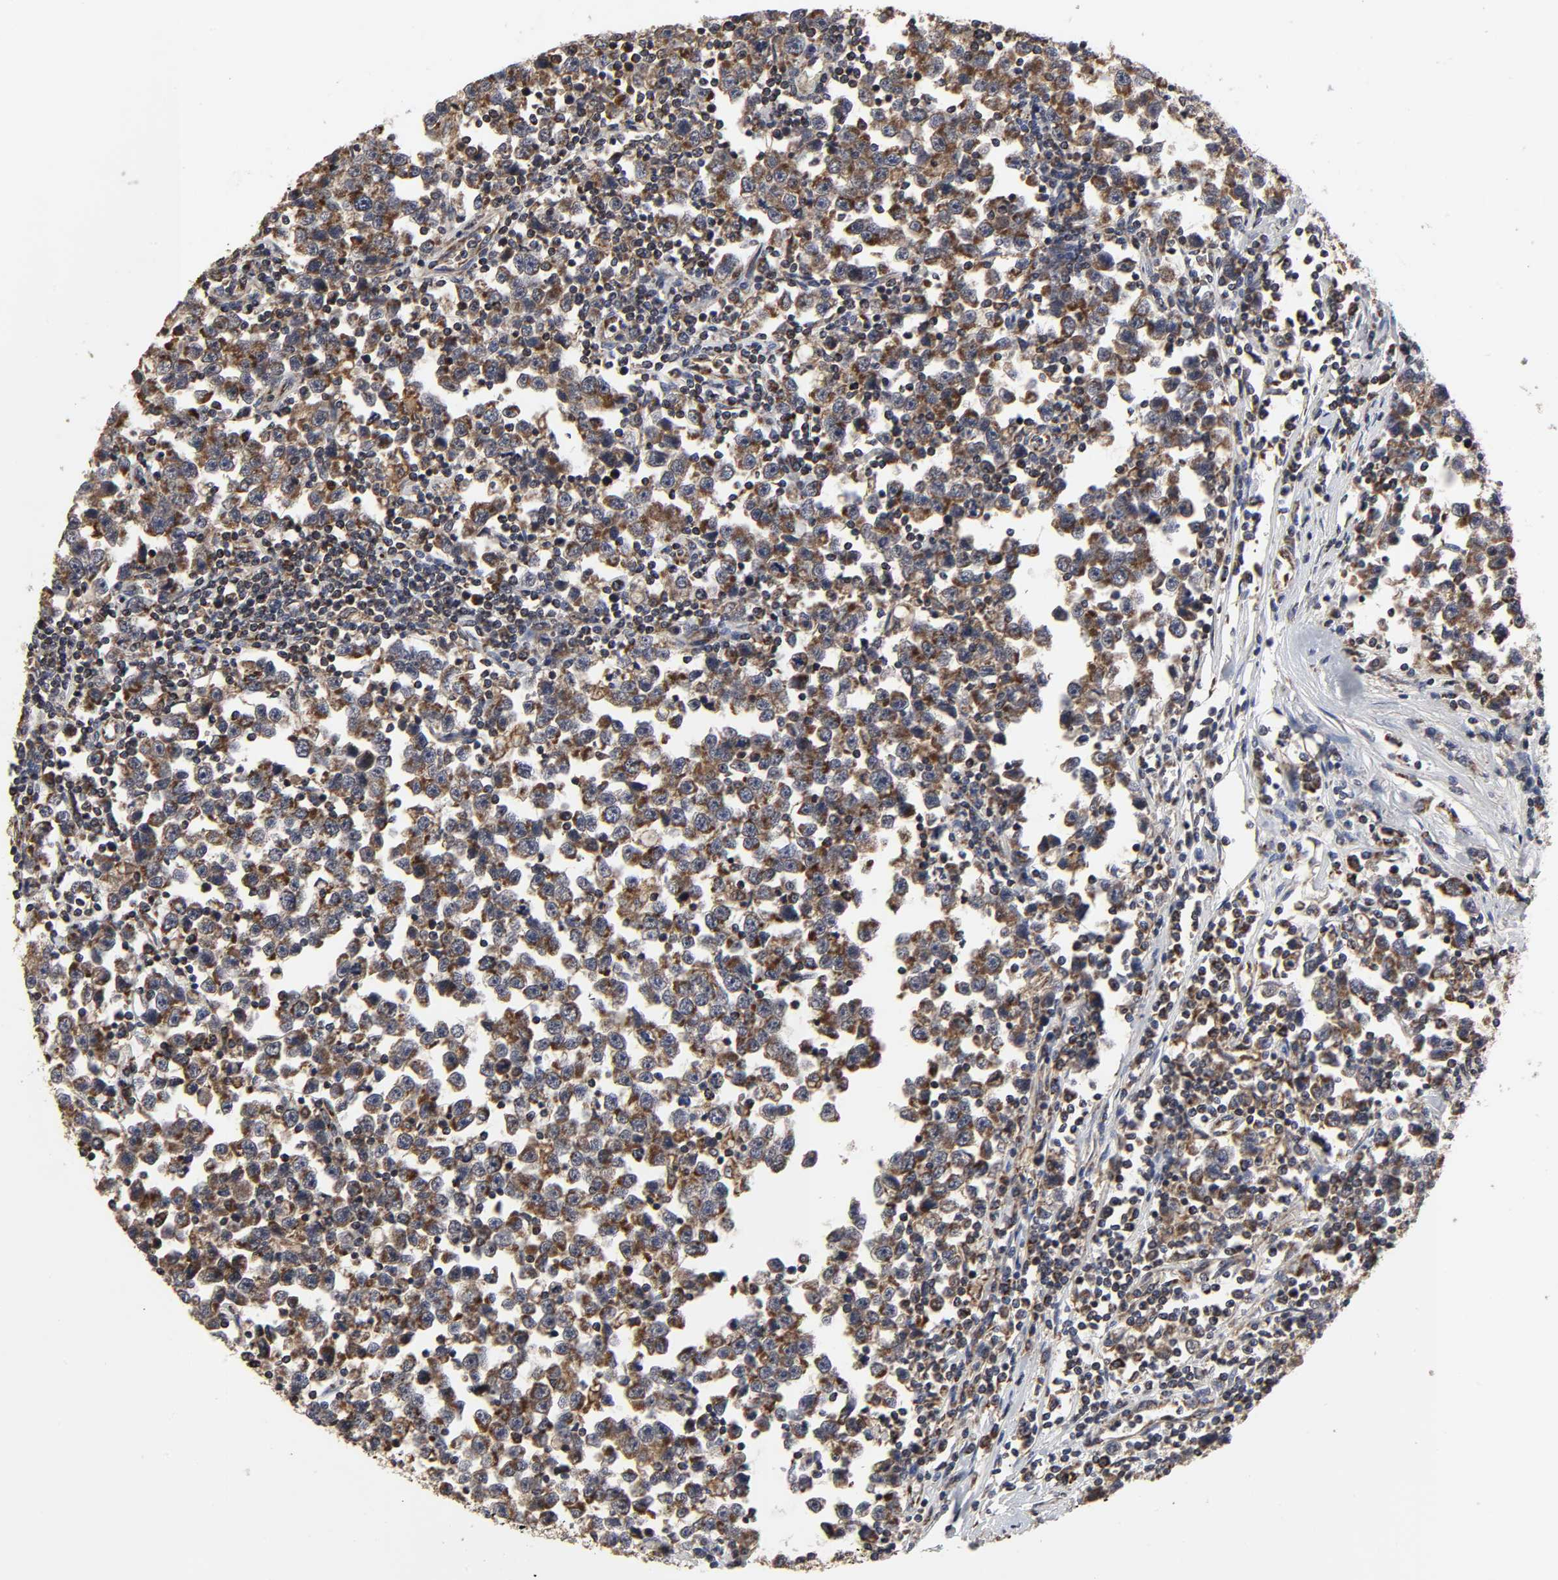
{"staining": {"intensity": "moderate", "quantity": ">75%", "location": "cytoplasmic/membranous"}, "tissue": "testis cancer", "cell_type": "Tumor cells", "image_type": "cancer", "snomed": [{"axis": "morphology", "description": "Seminoma, NOS"}, {"axis": "topography", "description": "Testis"}], "caption": "An immunohistochemistry photomicrograph of neoplastic tissue is shown. Protein staining in brown labels moderate cytoplasmic/membranous positivity in seminoma (testis) within tumor cells.", "gene": "COX6B1", "patient": {"sex": "male", "age": 43}}